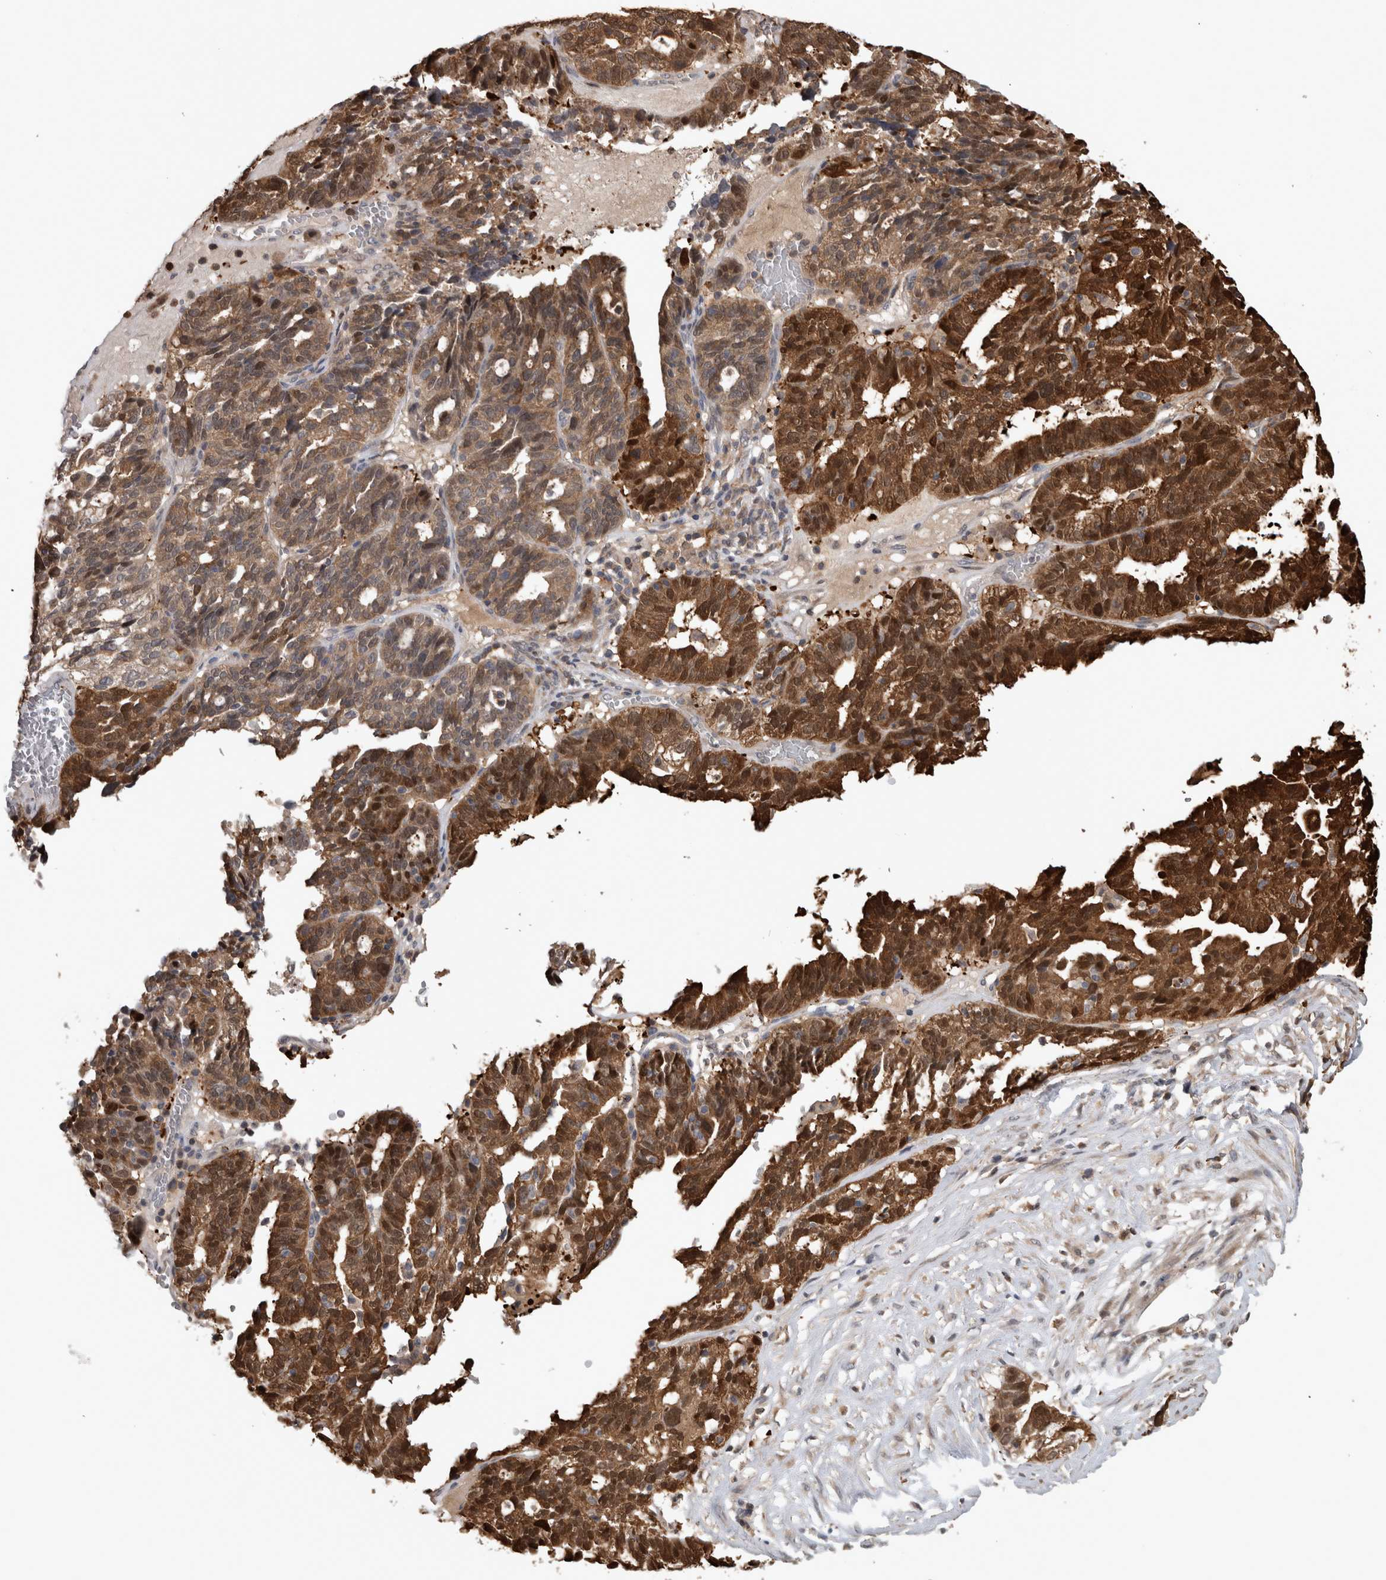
{"staining": {"intensity": "strong", "quantity": ">75%", "location": "cytoplasmic/membranous,nuclear"}, "tissue": "ovarian cancer", "cell_type": "Tumor cells", "image_type": "cancer", "snomed": [{"axis": "morphology", "description": "Cystadenocarcinoma, serous, NOS"}, {"axis": "topography", "description": "Ovary"}], "caption": "Protein staining shows strong cytoplasmic/membranous and nuclear staining in about >75% of tumor cells in ovarian cancer.", "gene": "USH1G", "patient": {"sex": "female", "age": 59}}